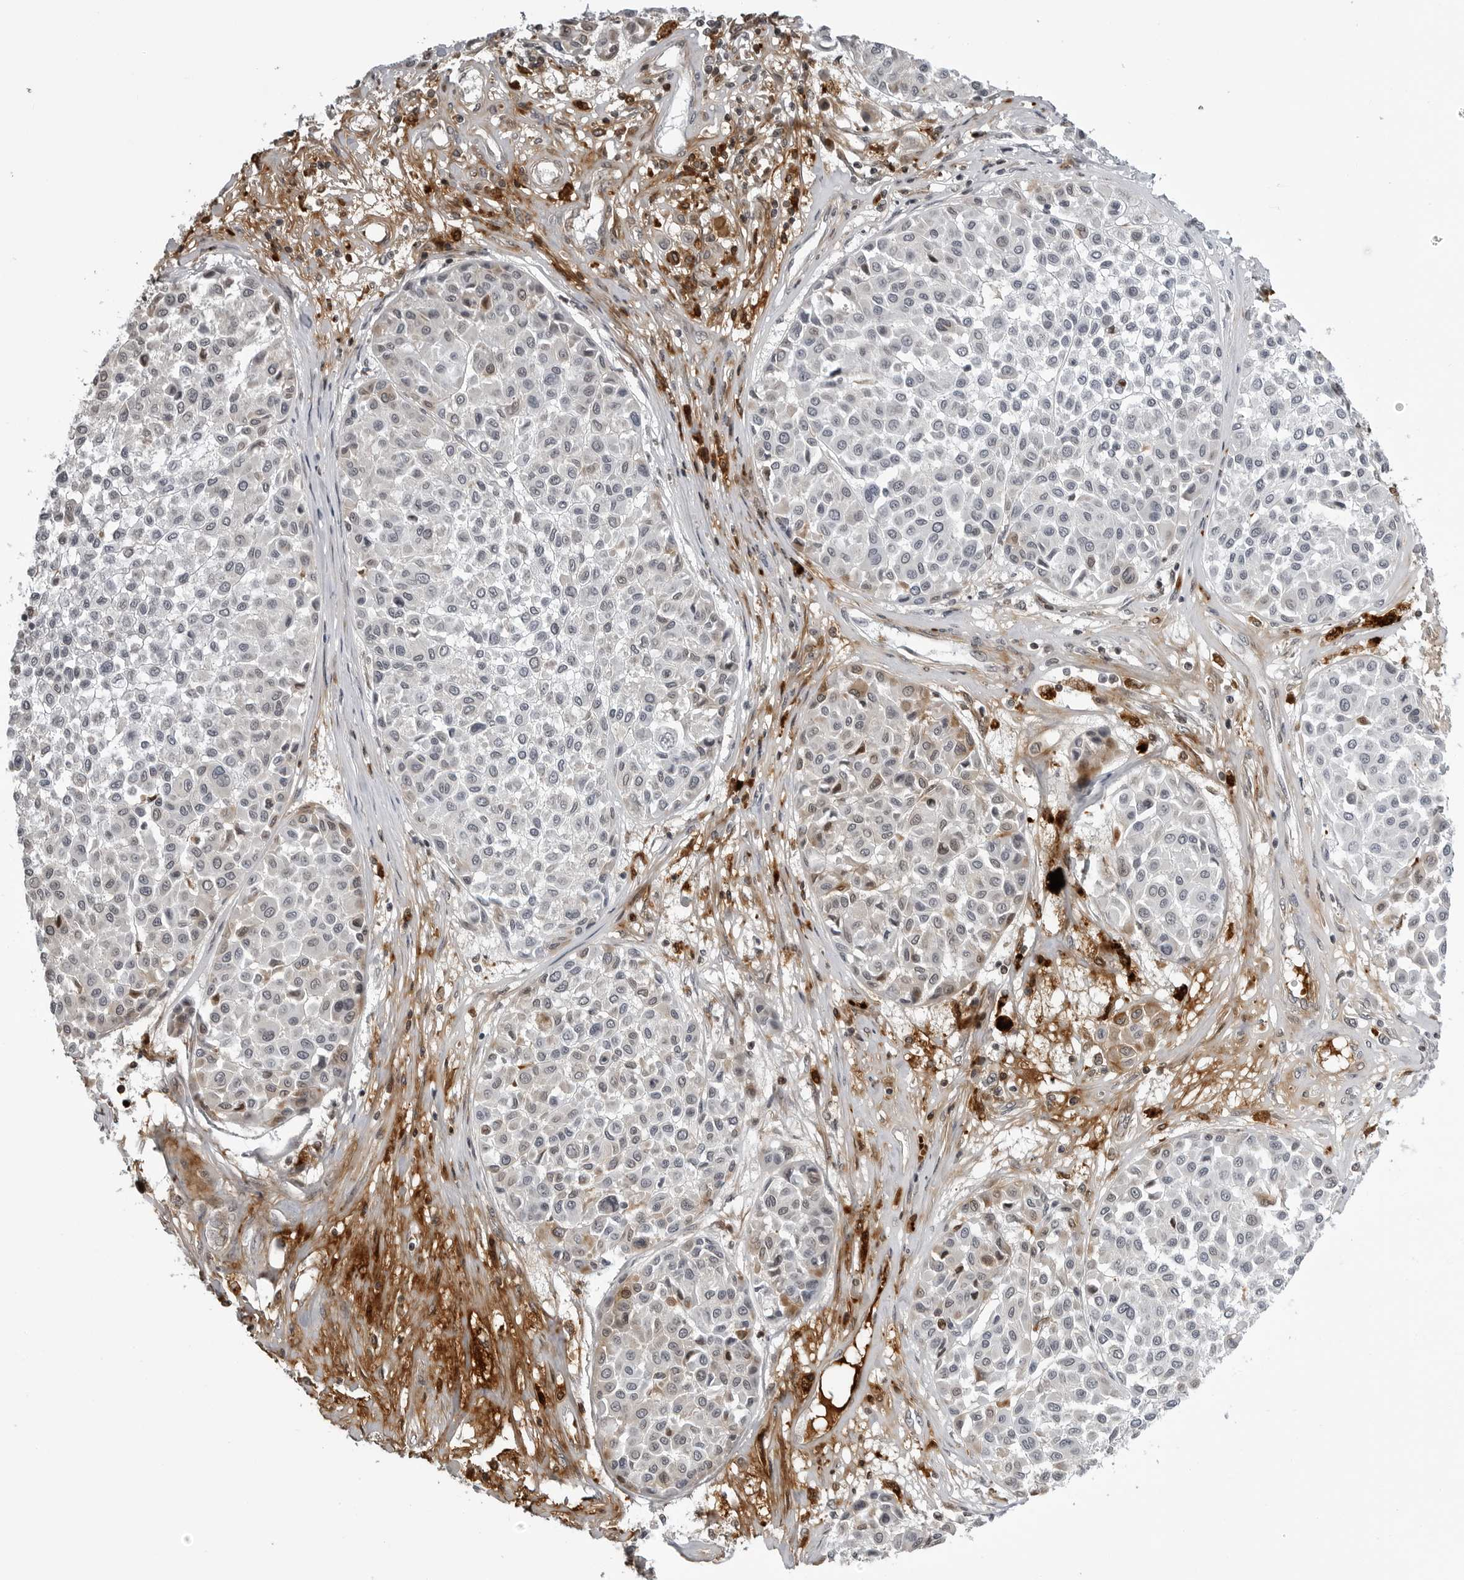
{"staining": {"intensity": "negative", "quantity": "none", "location": "none"}, "tissue": "melanoma", "cell_type": "Tumor cells", "image_type": "cancer", "snomed": [{"axis": "morphology", "description": "Malignant melanoma, Metastatic site"}, {"axis": "topography", "description": "Soft tissue"}], "caption": "This is a photomicrograph of immunohistochemistry staining of melanoma, which shows no positivity in tumor cells. (DAB (3,3'-diaminobenzidine) immunohistochemistry (IHC) visualized using brightfield microscopy, high magnification).", "gene": "CXCR5", "patient": {"sex": "male", "age": 41}}